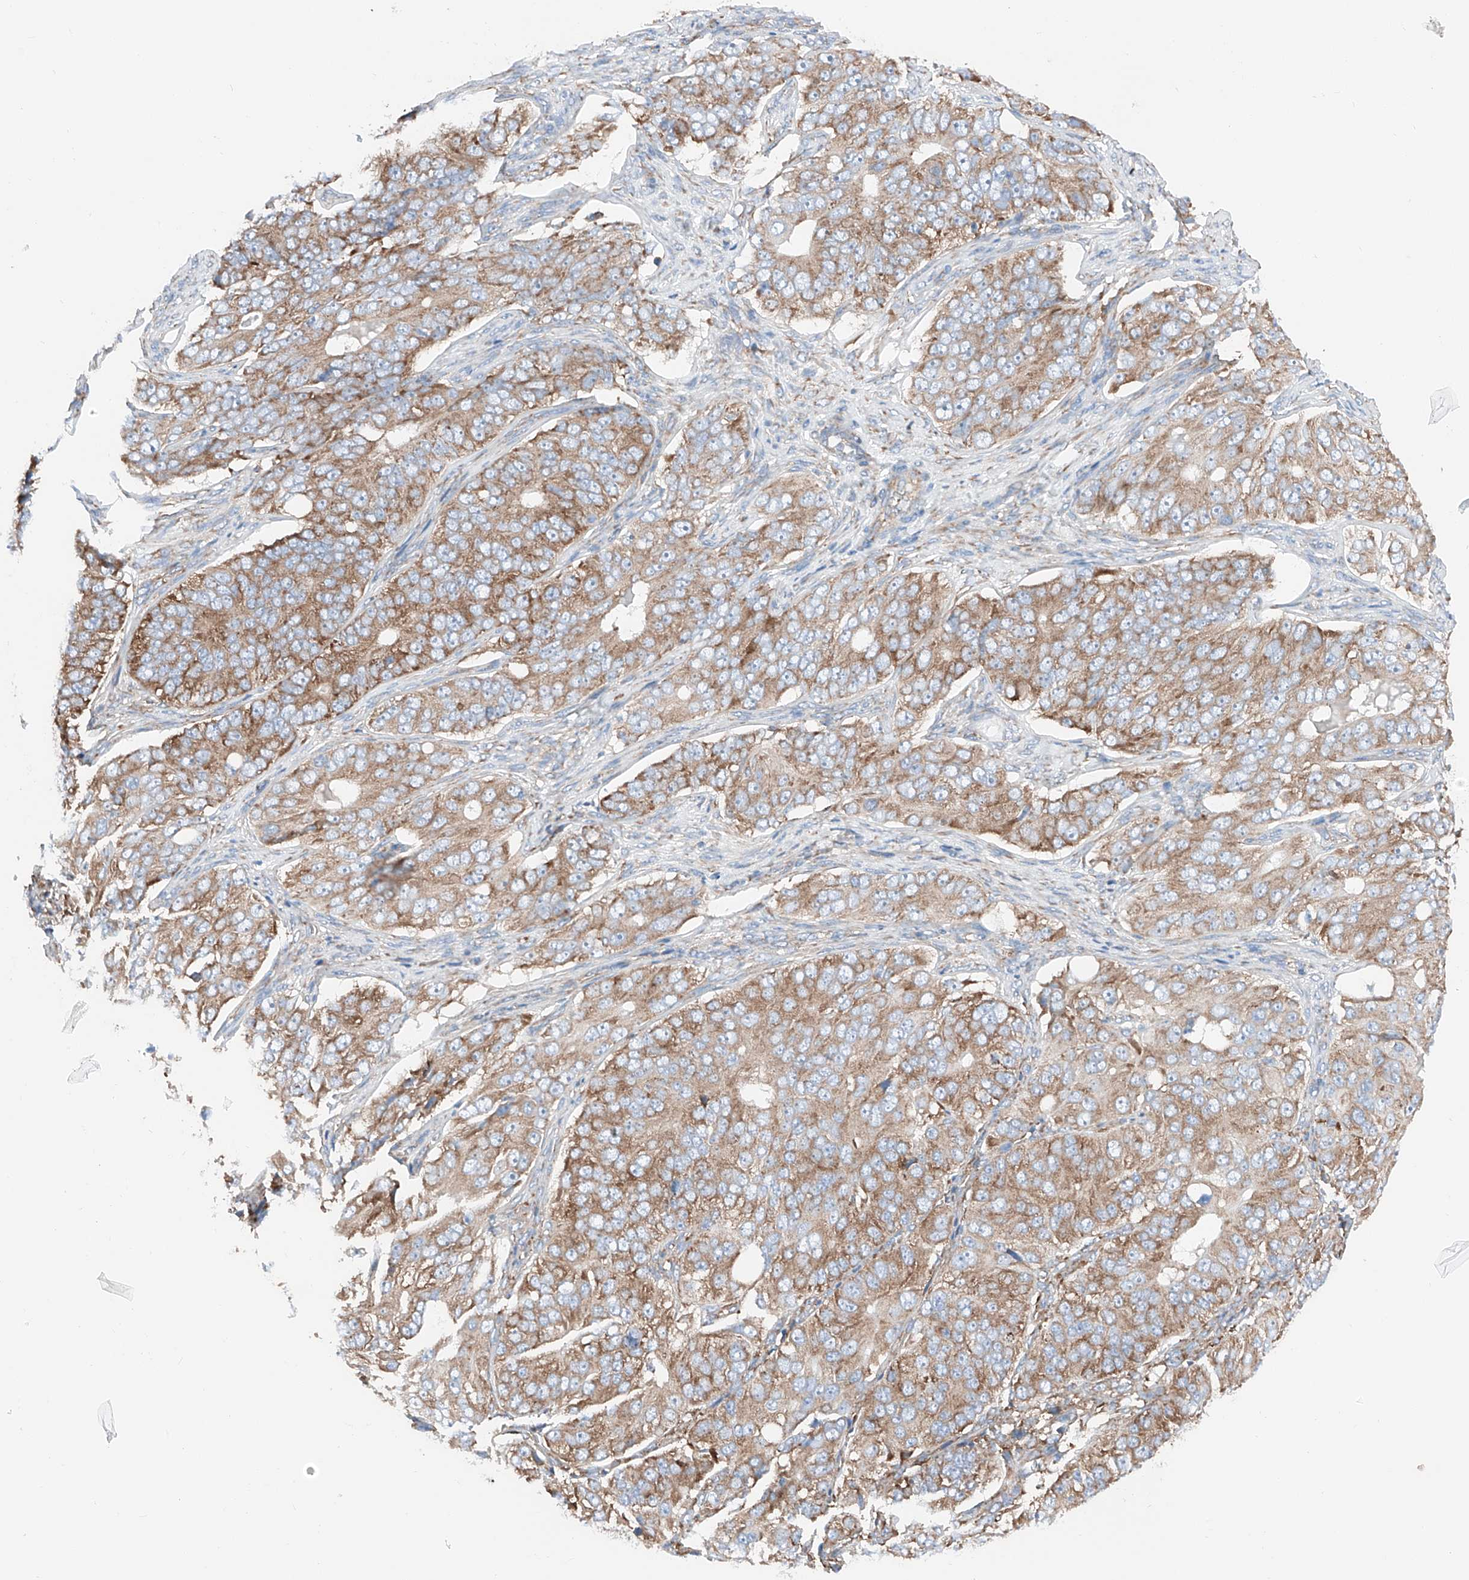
{"staining": {"intensity": "moderate", "quantity": ">75%", "location": "cytoplasmic/membranous"}, "tissue": "ovarian cancer", "cell_type": "Tumor cells", "image_type": "cancer", "snomed": [{"axis": "morphology", "description": "Carcinoma, endometroid"}, {"axis": "topography", "description": "Ovary"}], "caption": "Protein analysis of endometroid carcinoma (ovarian) tissue shows moderate cytoplasmic/membranous staining in about >75% of tumor cells.", "gene": "CRELD1", "patient": {"sex": "female", "age": 51}}